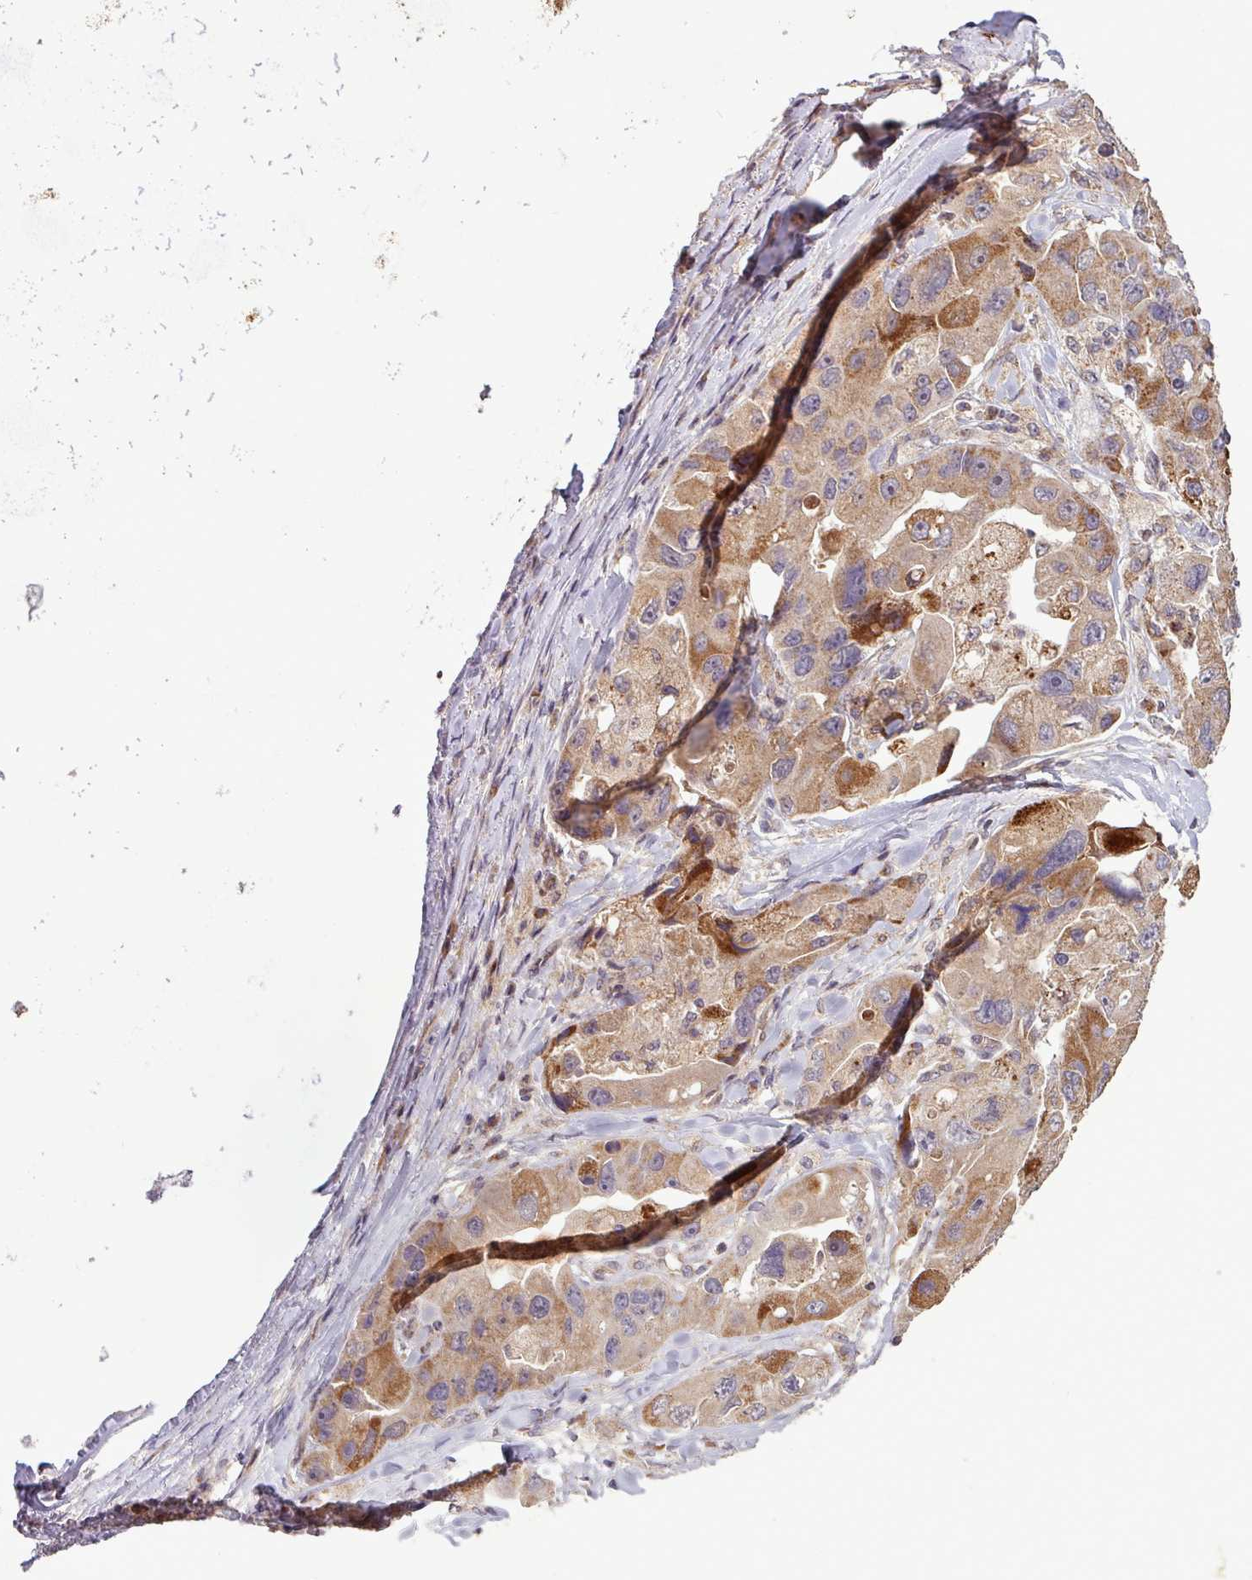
{"staining": {"intensity": "moderate", "quantity": ">75%", "location": "cytoplasmic/membranous"}, "tissue": "lung cancer", "cell_type": "Tumor cells", "image_type": "cancer", "snomed": [{"axis": "morphology", "description": "Adenocarcinoma, NOS"}, {"axis": "topography", "description": "Lung"}], "caption": "Adenocarcinoma (lung) stained with immunohistochemistry shows moderate cytoplasmic/membranous positivity in approximately >75% of tumor cells.", "gene": "YPEL3", "patient": {"sex": "female", "age": 54}}